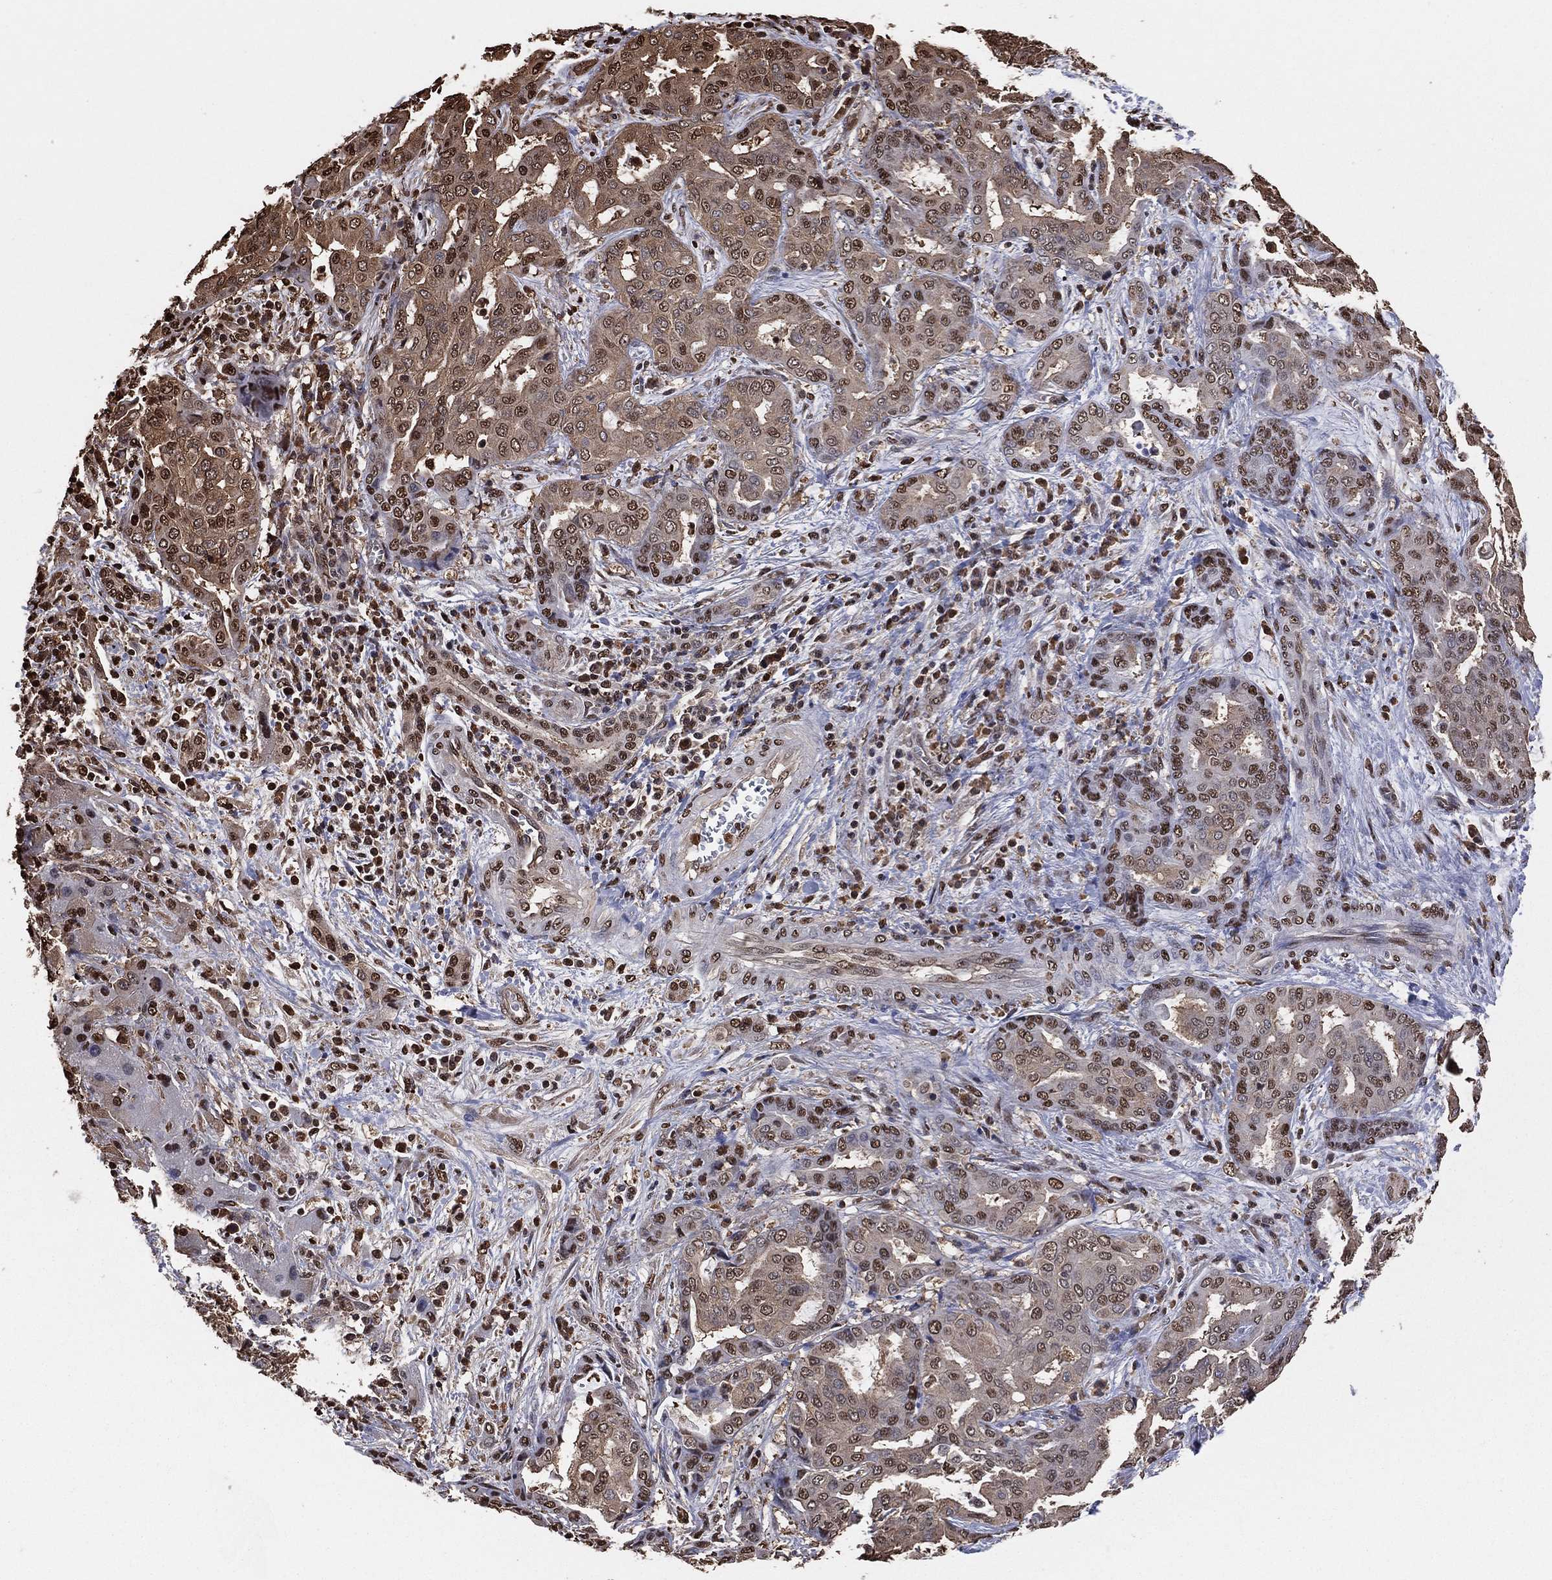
{"staining": {"intensity": "moderate", "quantity": "25%-75%", "location": "nuclear"}, "tissue": "liver cancer", "cell_type": "Tumor cells", "image_type": "cancer", "snomed": [{"axis": "morphology", "description": "Cholangiocarcinoma"}, {"axis": "topography", "description": "Liver"}], "caption": "Immunohistochemistry of liver cancer (cholangiocarcinoma) reveals medium levels of moderate nuclear expression in approximately 25%-75% of tumor cells.", "gene": "GAPDH", "patient": {"sex": "female", "age": 64}}